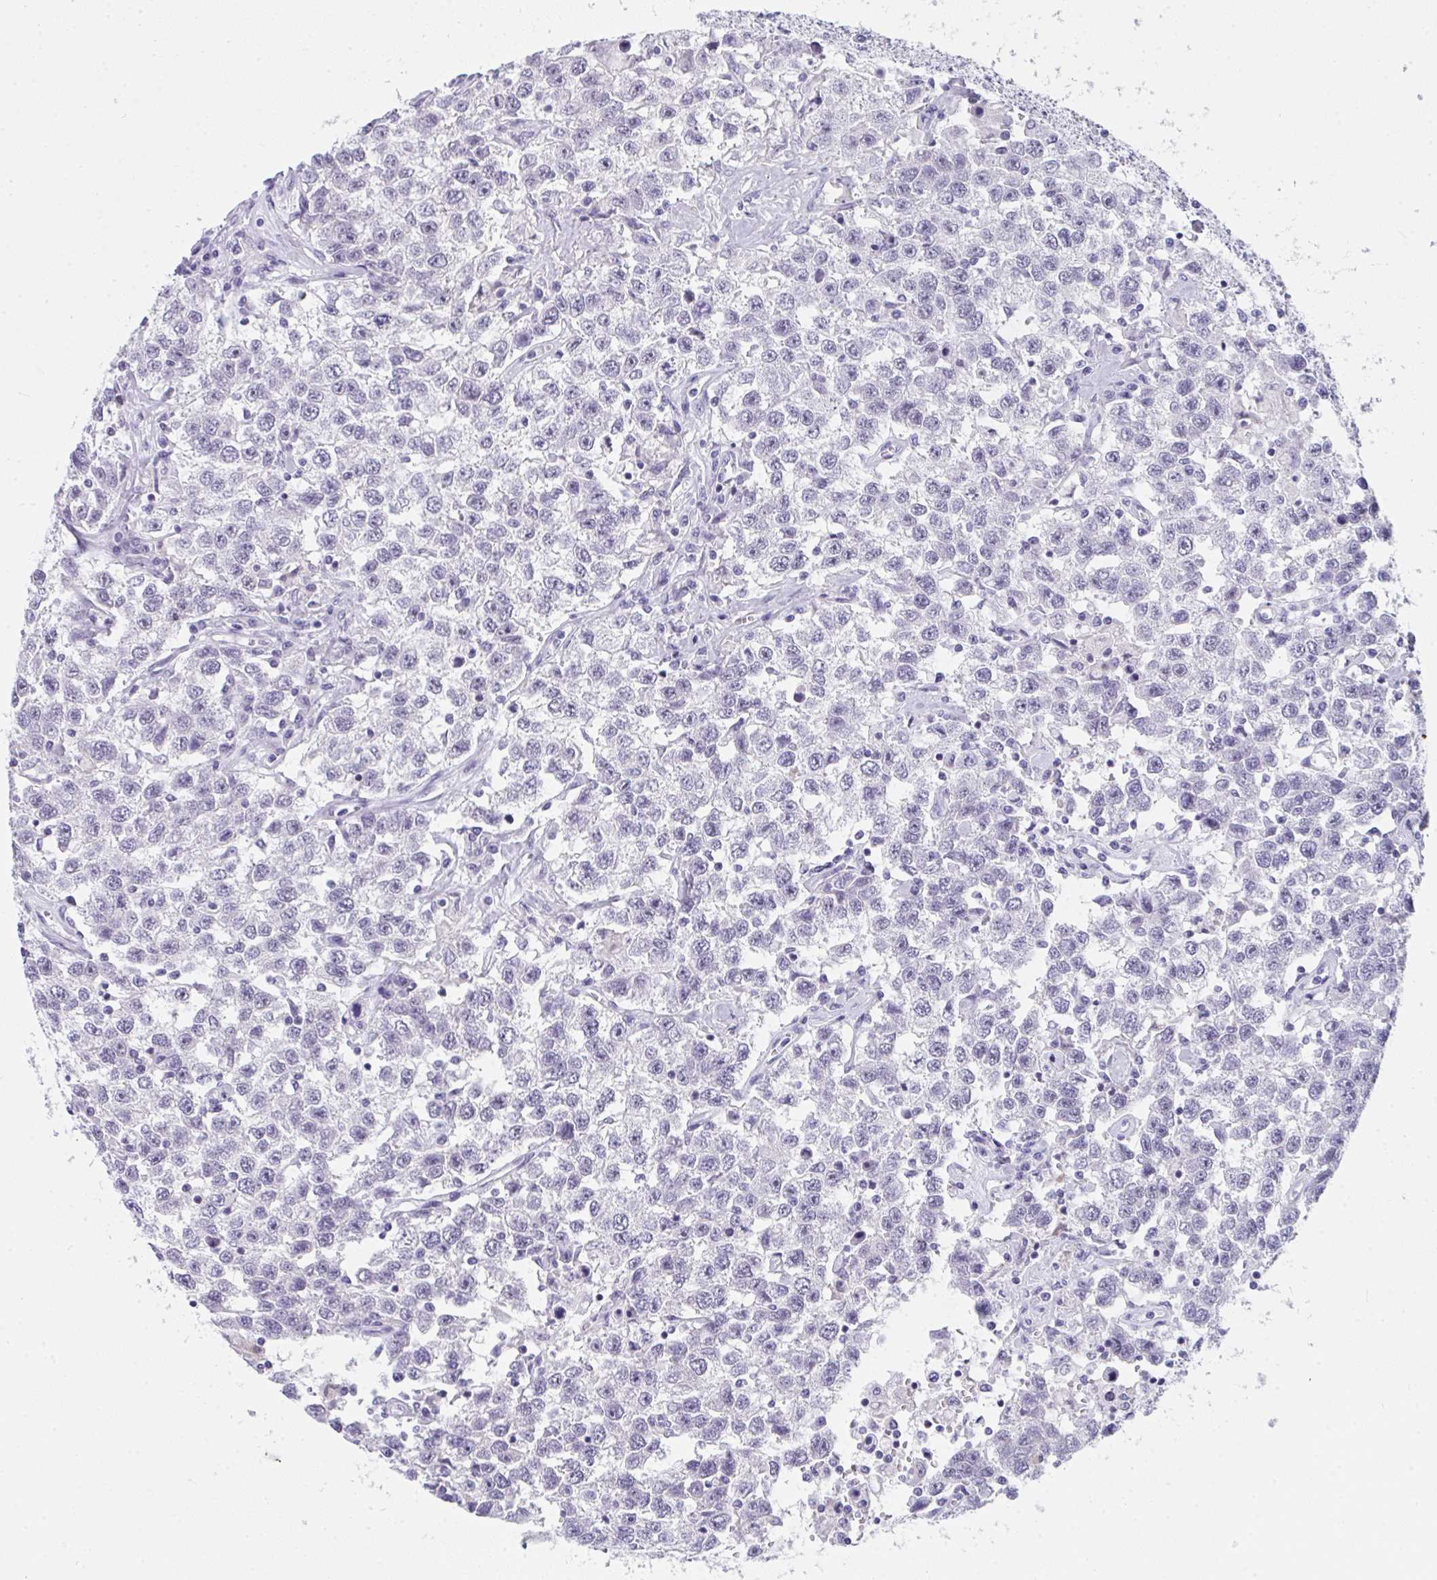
{"staining": {"intensity": "negative", "quantity": "none", "location": "none"}, "tissue": "testis cancer", "cell_type": "Tumor cells", "image_type": "cancer", "snomed": [{"axis": "morphology", "description": "Seminoma, NOS"}, {"axis": "topography", "description": "Testis"}], "caption": "High power microscopy micrograph of an immunohistochemistry micrograph of testis cancer (seminoma), revealing no significant expression in tumor cells.", "gene": "CDK13", "patient": {"sex": "male", "age": 41}}